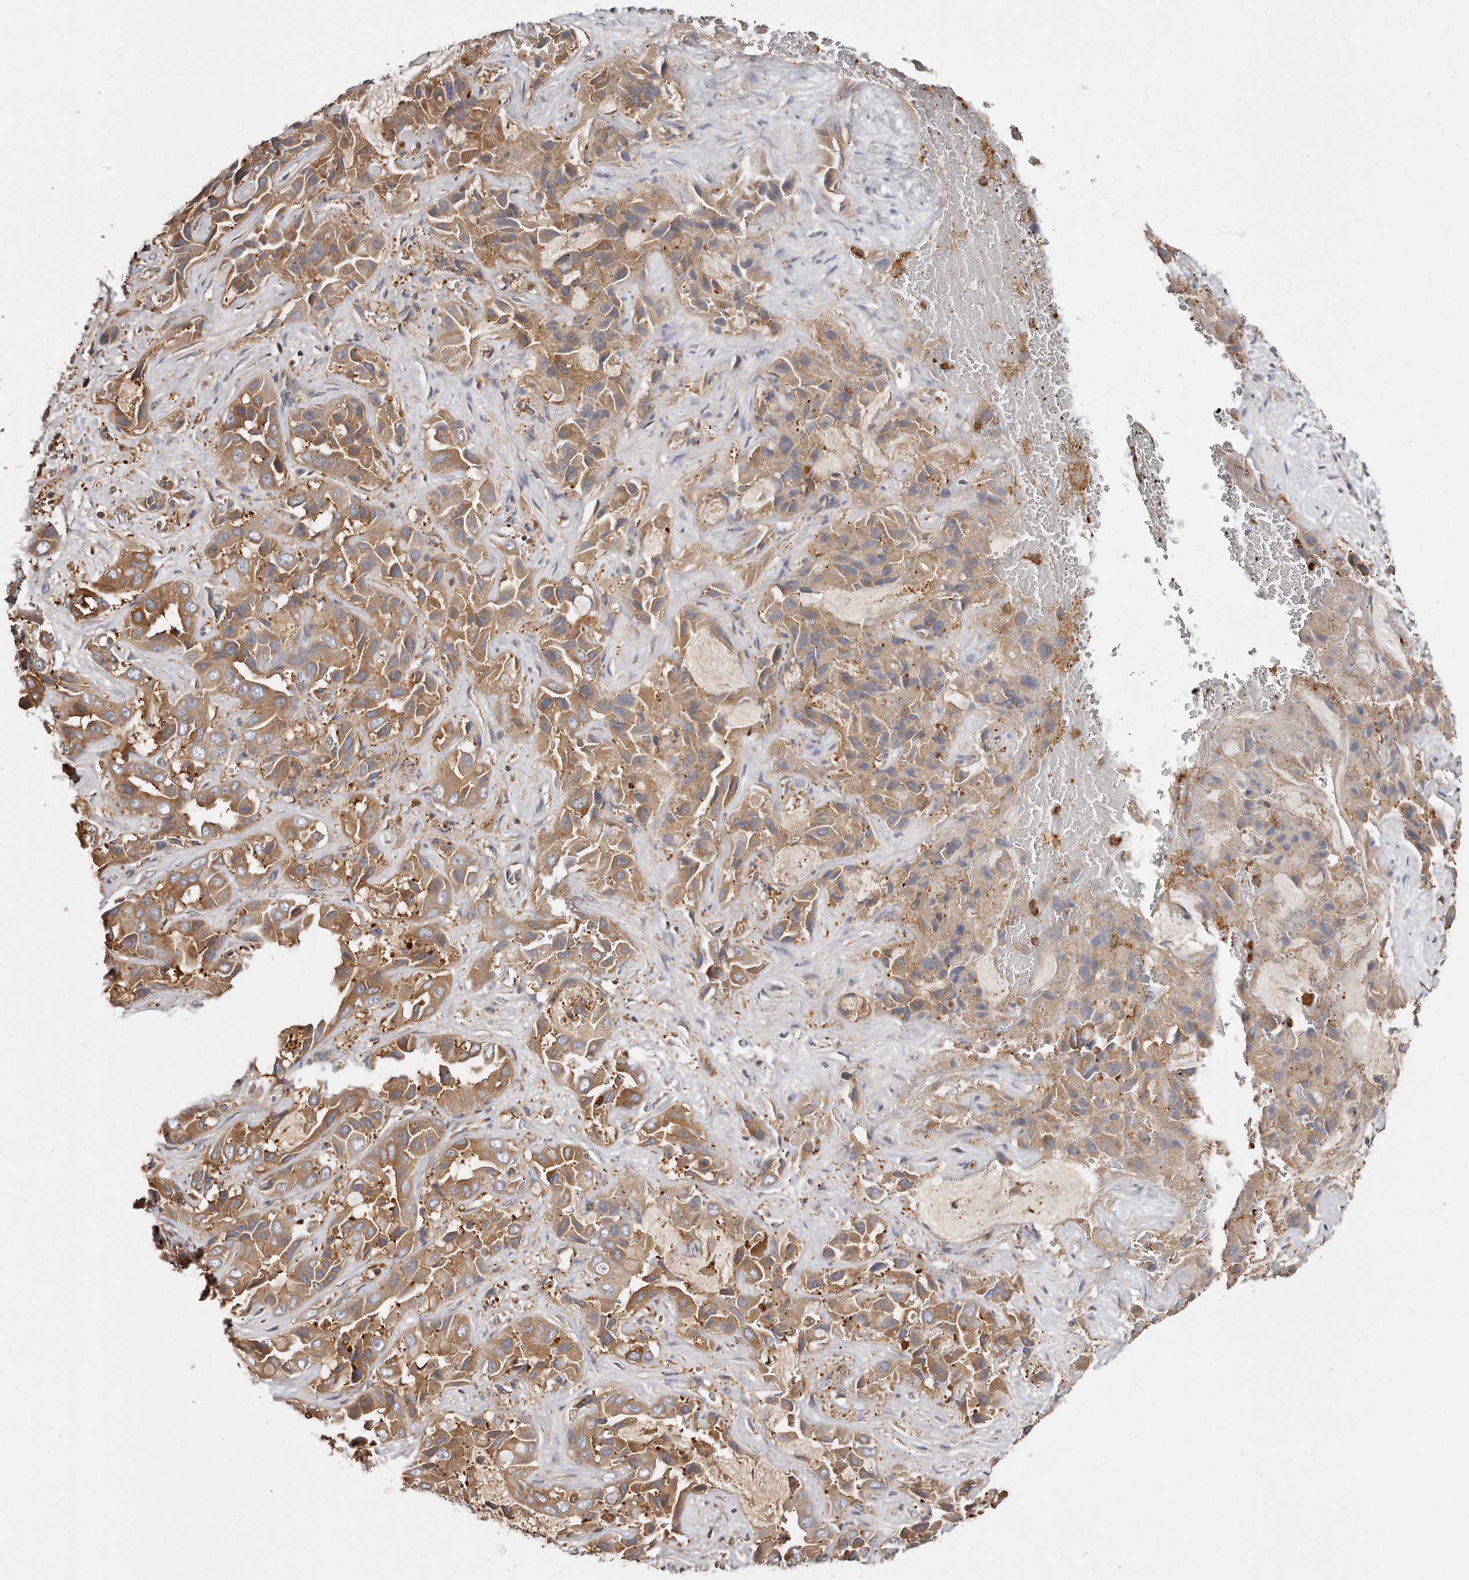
{"staining": {"intensity": "moderate", "quantity": ">75%", "location": "cytoplasmic/membranous"}, "tissue": "liver cancer", "cell_type": "Tumor cells", "image_type": "cancer", "snomed": [{"axis": "morphology", "description": "Cholangiocarcinoma"}, {"axis": "topography", "description": "Liver"}], "caption": "Tumor cells demonstrate moderate cytoplasmic/membranous staining in approximately >75% of cells in liver cancer (cholangiocarcinoma).", "gene": "CAP1", "patient": {"sex": "female", "age": 52}}